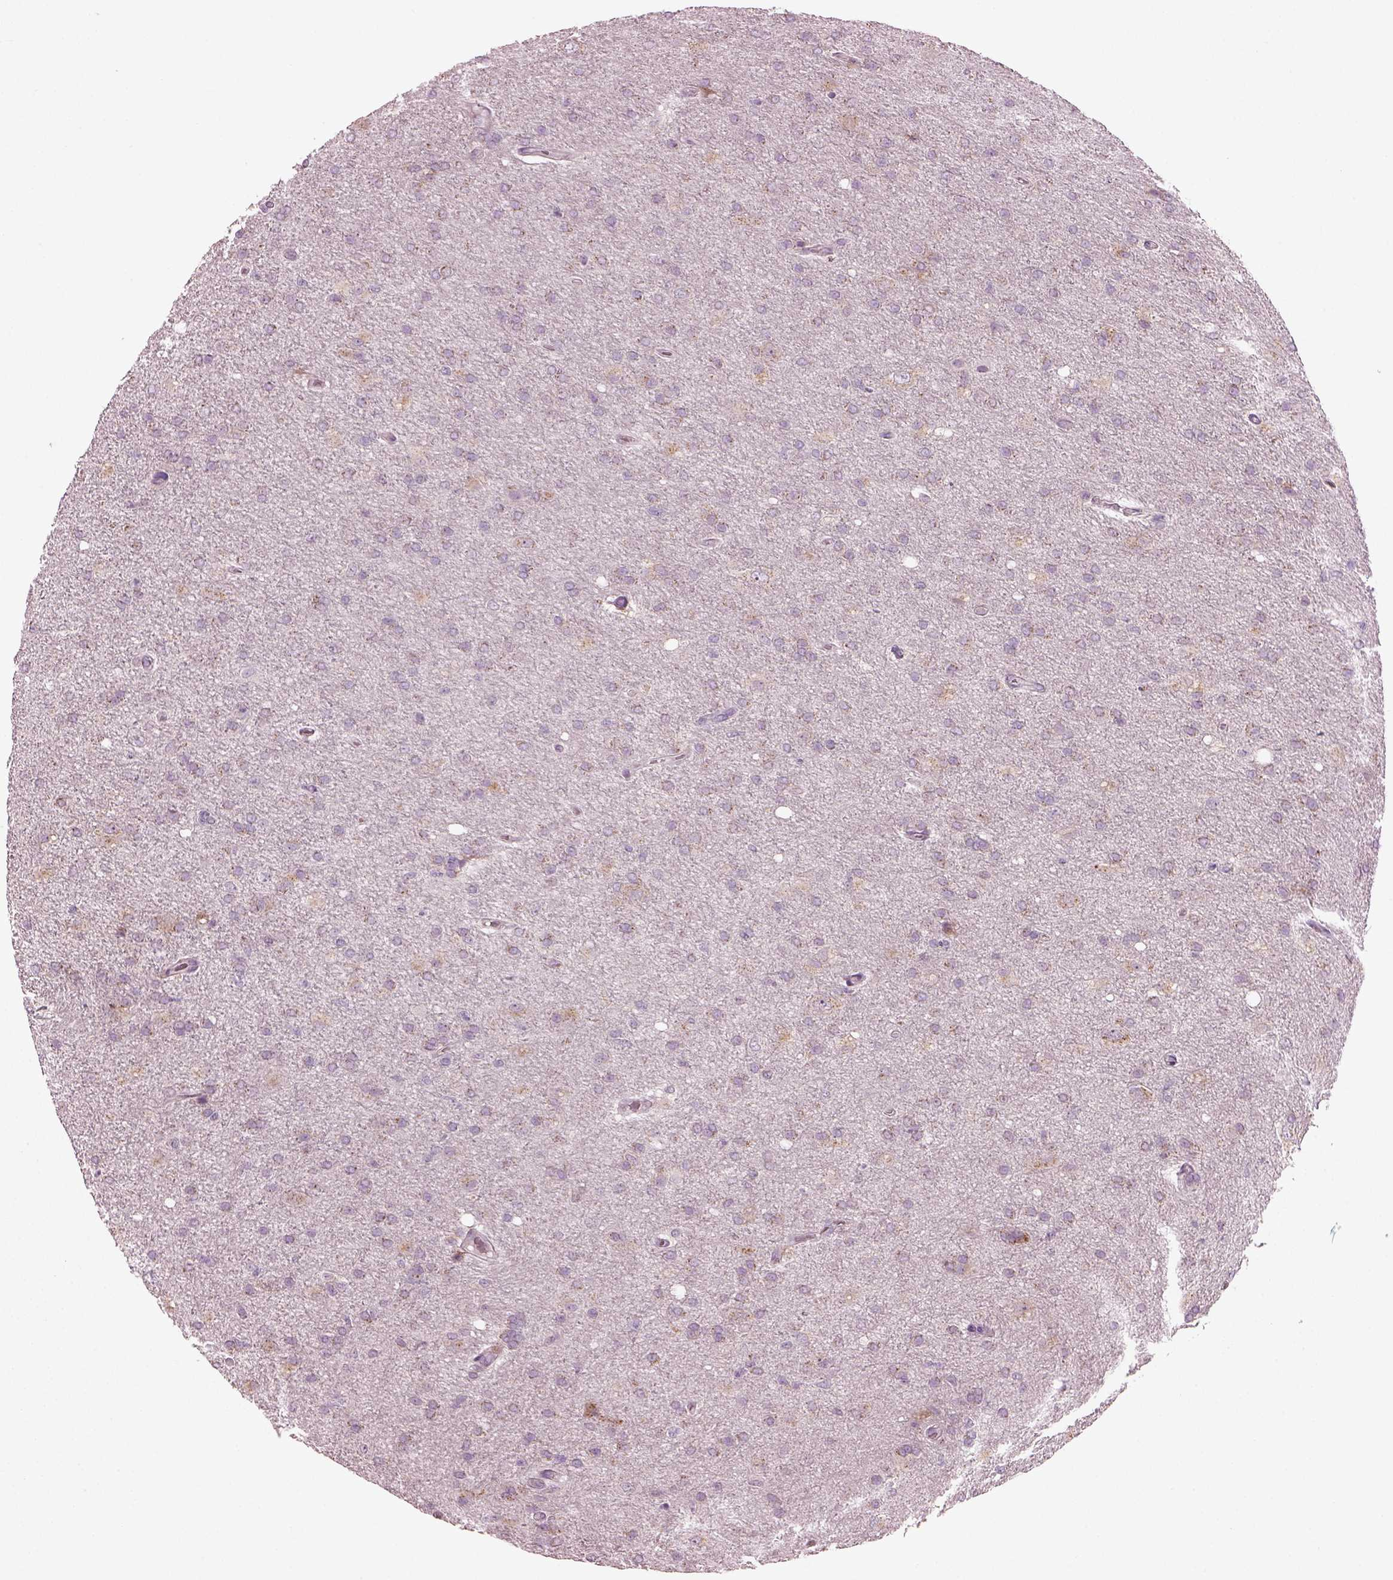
{"staining": {"intensity": "weak", "quantity": "<25%", "location": "cytoplasmic/membranous"}, "tissue": "glioma", "cell_type": "Tumor cells", "image_type": "cancer", "snomed": [{"axis": "morphology", "description": "Glioma, malignant, High grade"}, {"axis": "topography", "description": "Cerebral cortex"}], "caption": "Immunohistochemical staining of human malignant glioma (high-grade) exhibits no significant expression in tumor cells.", "gene": "TMEM231", "patient": {"sex": "male", "age": 70}}